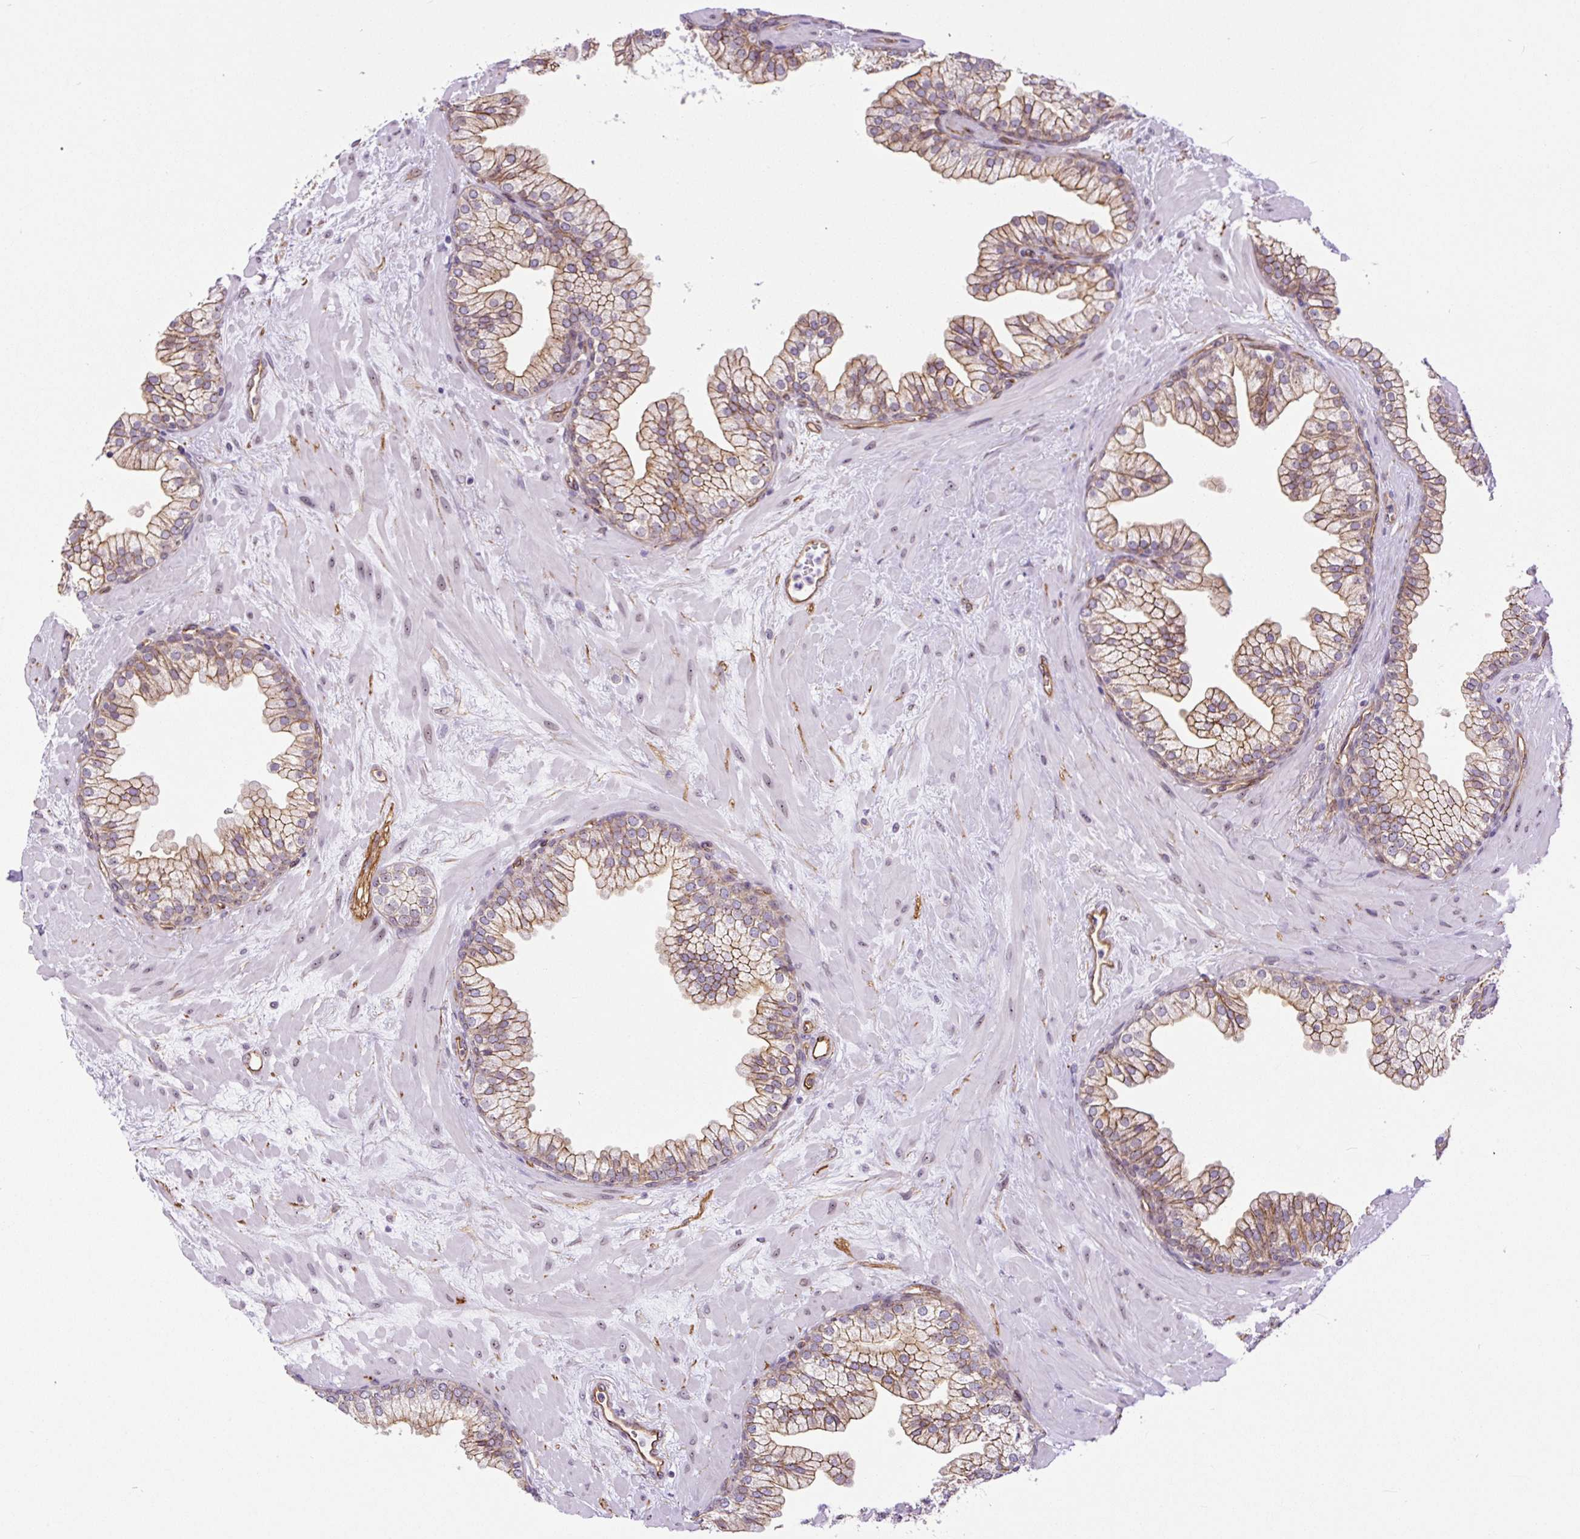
{"staining": {"intensity": "moderate", "quantity": ">75%", "location": "cytoplasmic/membranous"}, "tissue": "prostate", "cell_type": "Glandular cells", "image_type": "normal", "snomed": [{"axis": "morphology", "description": "Normal tissue, NOS"}, {"axis": "topography", "description": "Prostate"}, {"axis": "topography", "description": "Peripheral nerve tissue"}], "caption": "The histopathology image shows a brown stain indicating the presence of a protein in the cytoplasmic/membranous of glandular cells in prostate. (brown staining indicates protein expression, while blue staining denotes nuclei).", "gene": "MYO5C", "patient": {"sex": "male", "age": 61}}